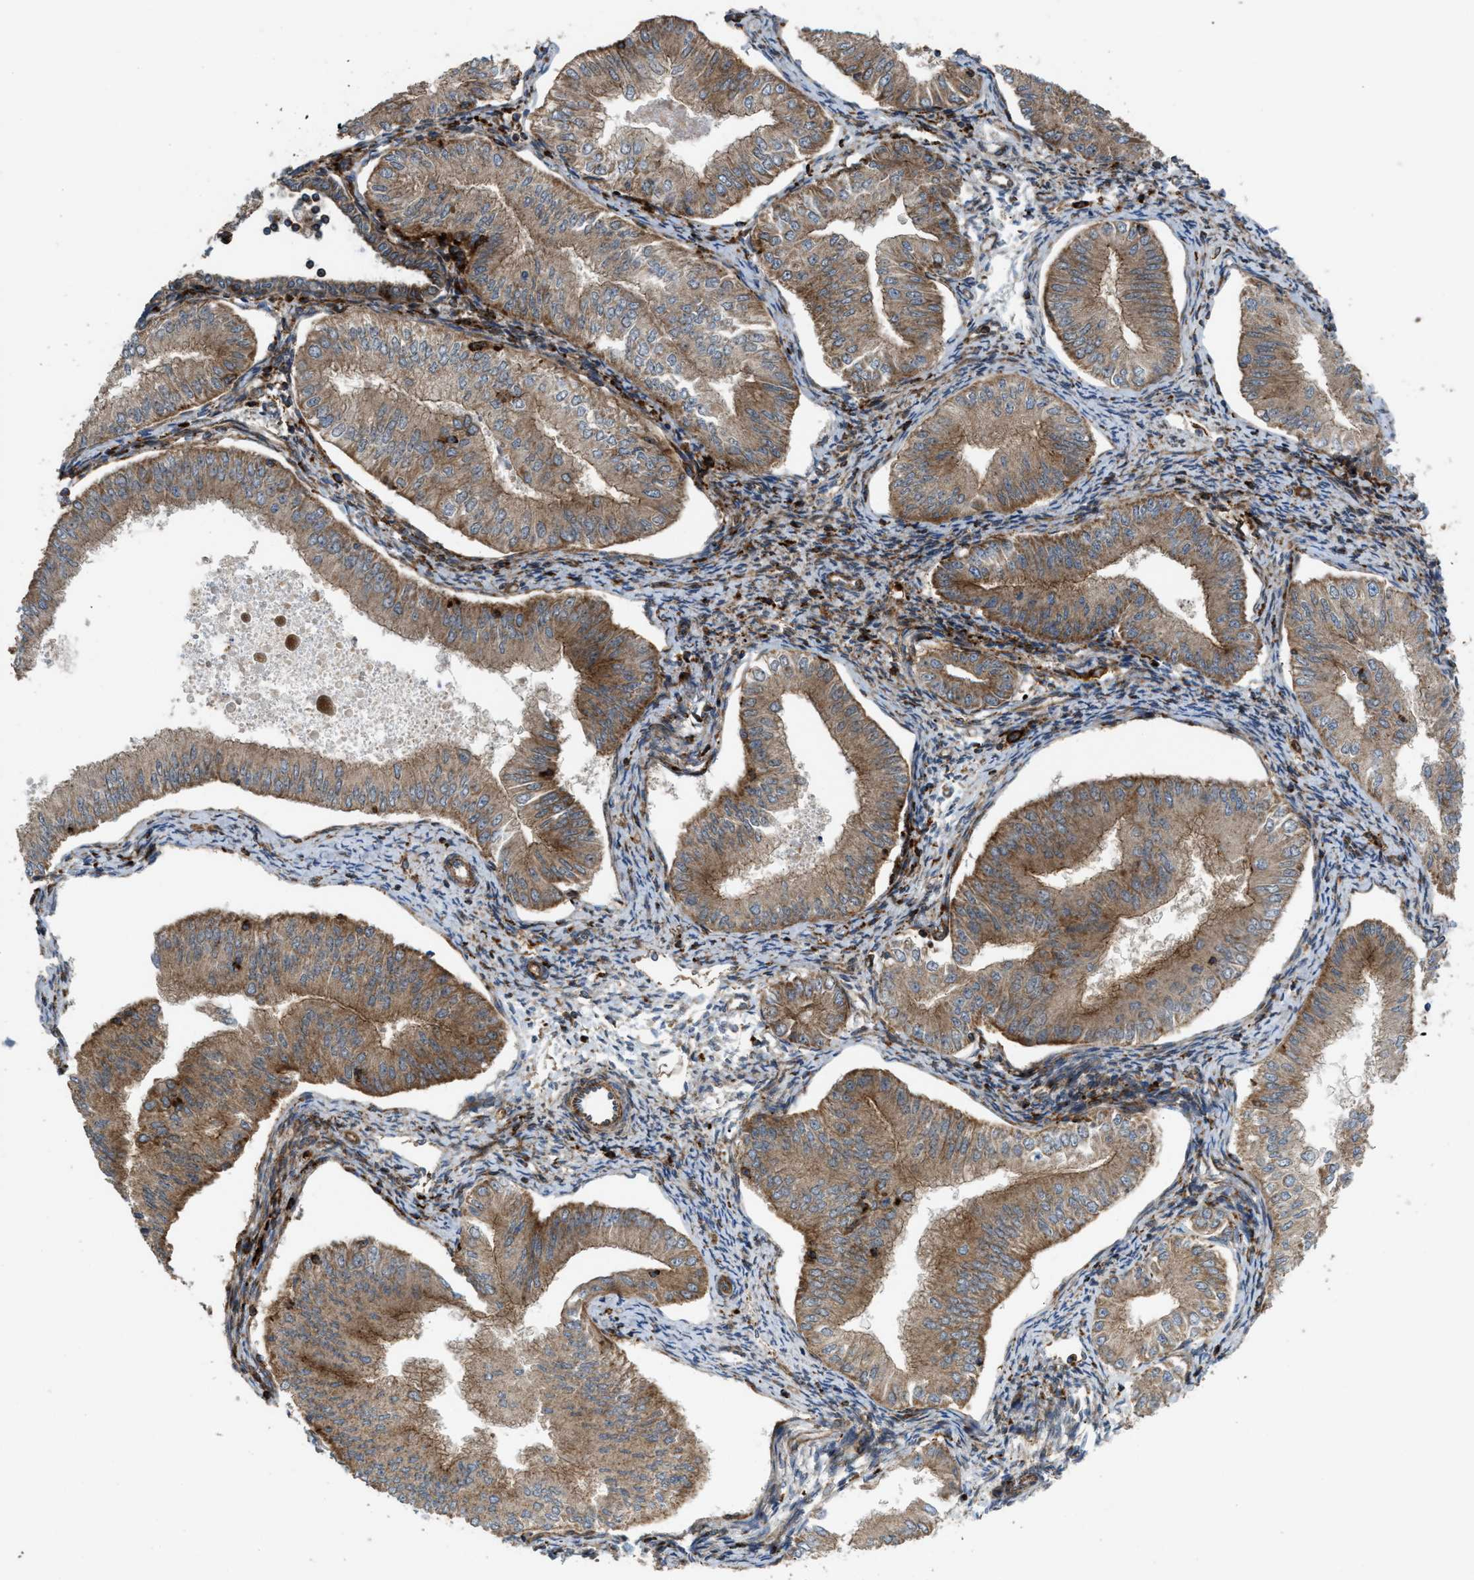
{"staining": {"intensity": "moderate", "quantity": ">75%", "location": "cytoplasmic/membranous"}, "tissue": "endometrial cancer", "cell_type": "Tumor cells", "image_type": "cancer", "snomed": [{"axis": "morphology", "description": "Normal tissue, NOS"}, {"axis": "morphology", "description": "Adenocarcinoma, NOS"}, {"axis": "topography", "description": "Endometrium"}], "caption": "This image exhibits adenocarcinoma (endometrial) stained with immunohistochemistry (IHC) to label a protein in brown. The cytoplasmic/membranous of tumor cells show moderate positivity for the protein. Nuclei are counter-stained blue.", "gene": "EGLN1", "patient": {"sex": "female", "age": 53}}